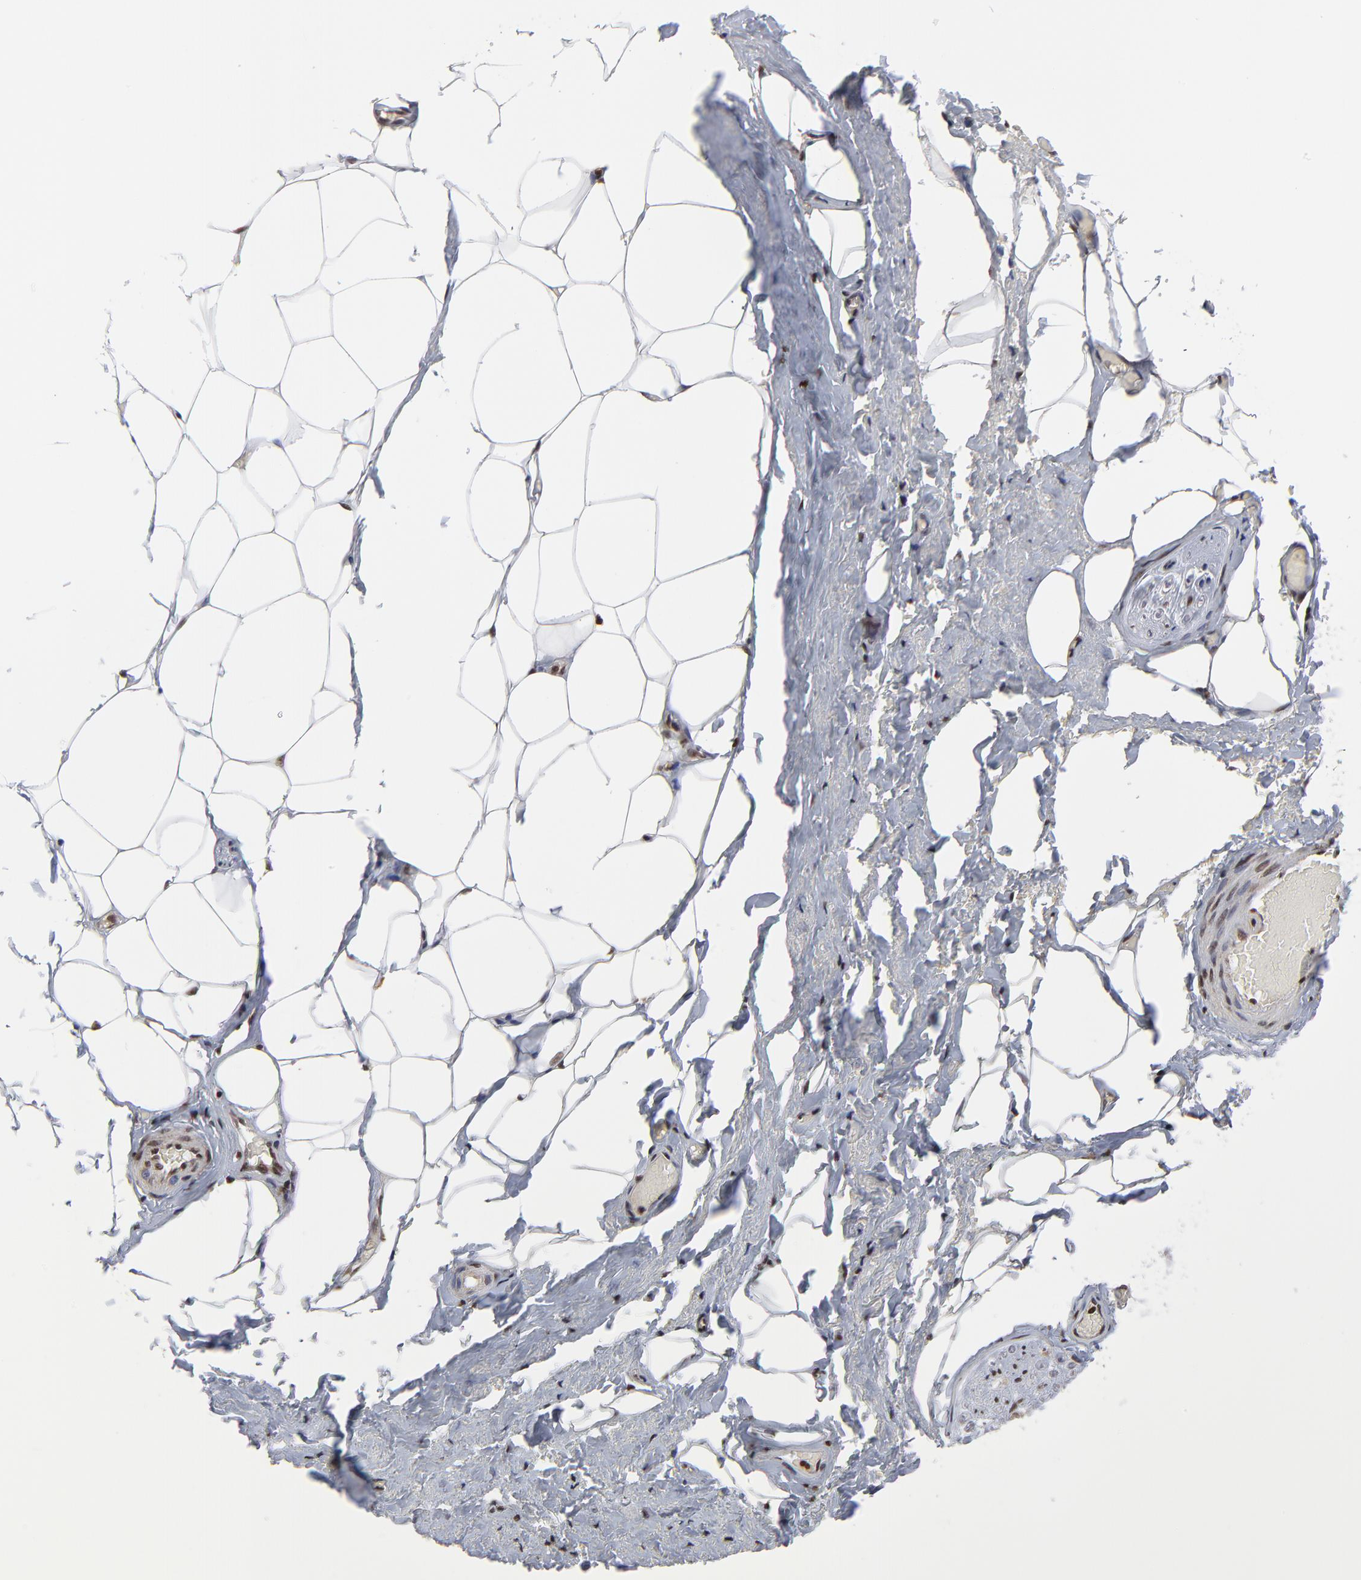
{"staining": {"intensity": "moderate", "quantity": ">75%", "location": "nuclear"}, "tissue": "adipose tissue", "cell_type": "Adipocytes", "image_type": "normal", "snomed": [{"axis": "morphology", "description": "Normal tissue, NOS"}, {"axis": "topography", "description": "Soft tissue"}, {"axis": "topography", "description": "Peripheral nerve tissue"}], "caption": "Human adipose tissue stained with a brown dye exhibits moderate nuclear positive staining in approximately >75% of adipocytes.", "gene": "ZNF777", "patient": {"sex": "female", "age": 68}}